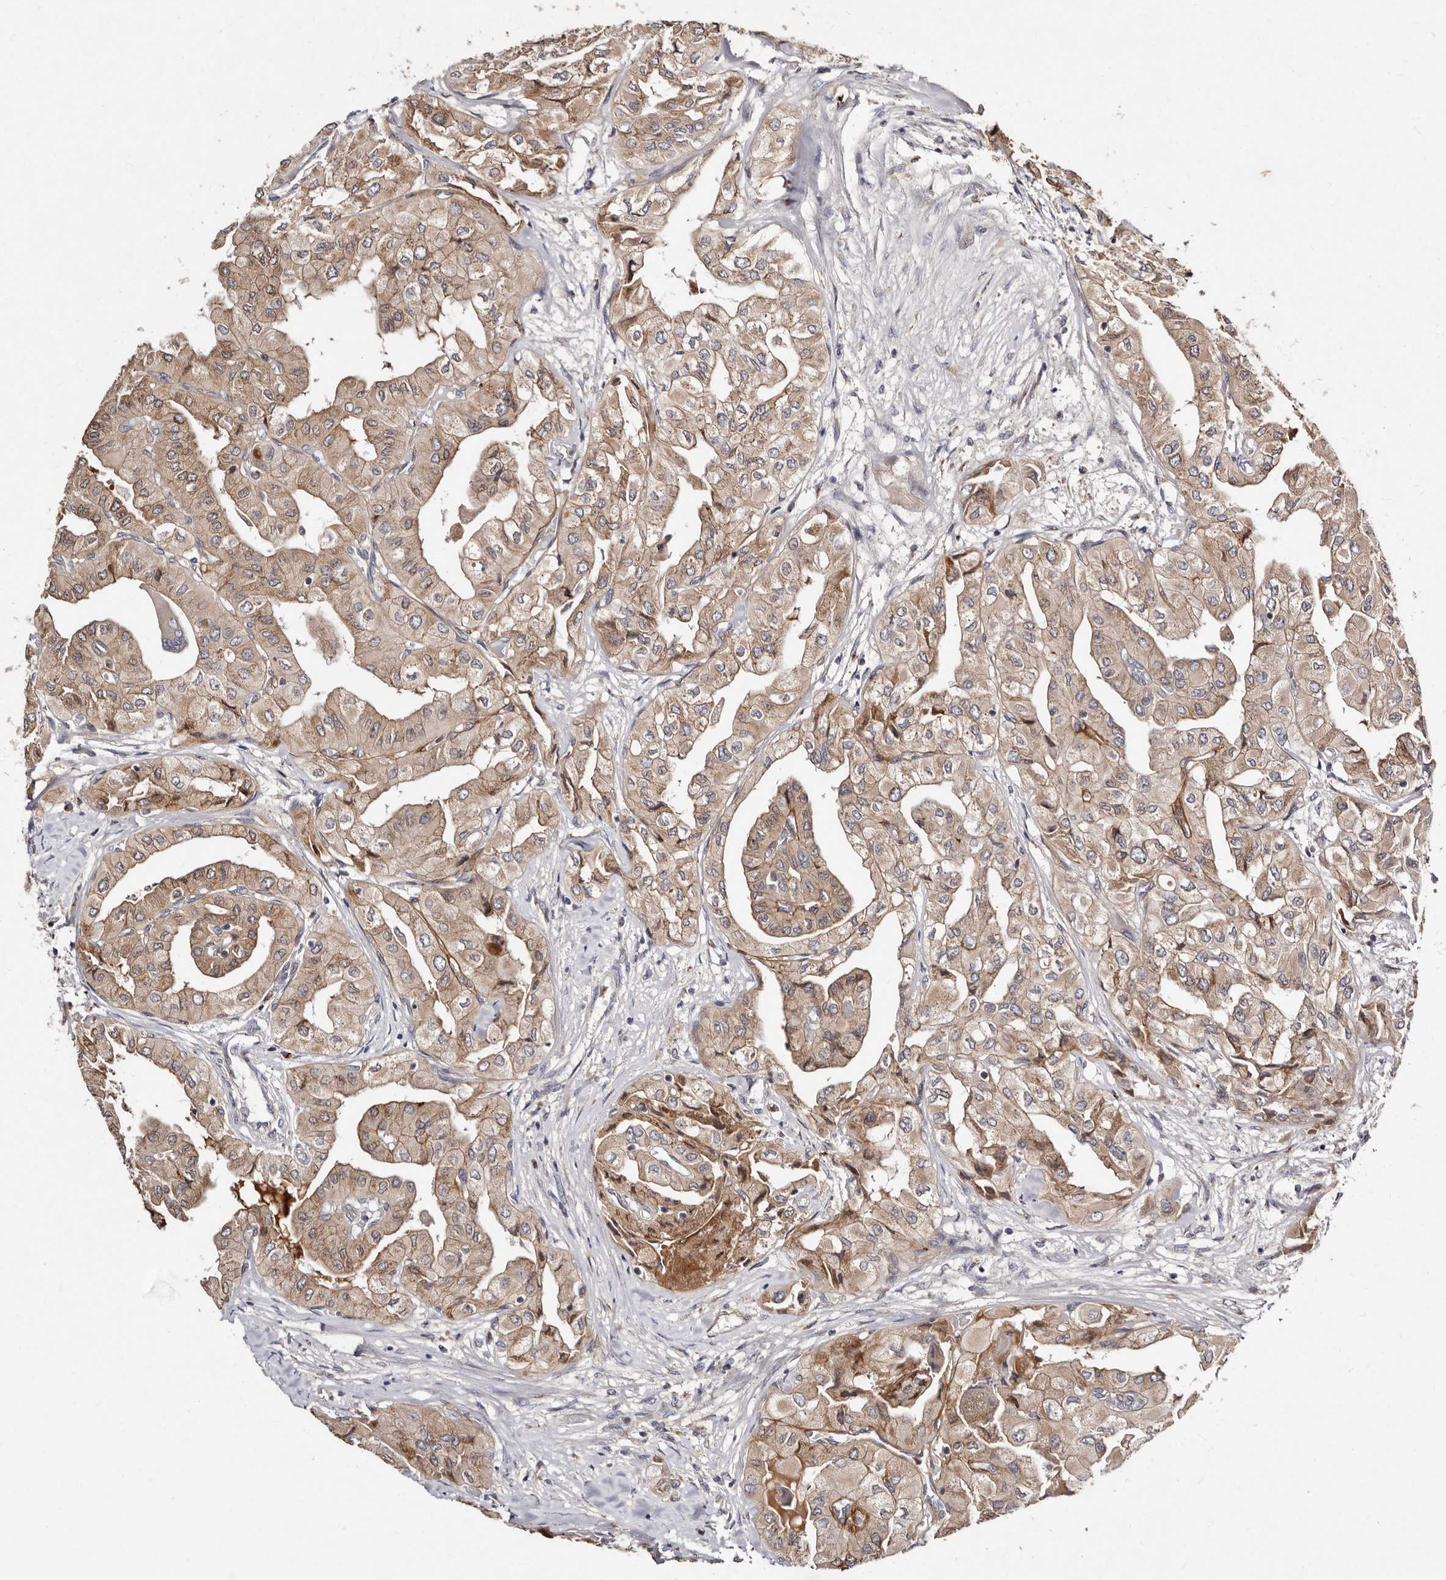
{"staining": {"intensity": "moderate", "quantity": ">75%", "location": "cytoplasmic/membranous"}, "tissue": "thyroid cancer", "cell_type": "Tumor cells", "image_type": "cancer", "snomed": [{"axis": "morphology", "description": "Papillary adenocarcinoma, NOS"}, {"axis": "topography", "description": "Thyroid gland"}], "caption": "This is an image of IHC staining of thyroid cancer (papillary adenocarcinoma), which shows moderate staining in the cytoplasmic/membranous of tumor cells.", "gene": "DACT2", "patient": {"sex": "female", "age": 59}}